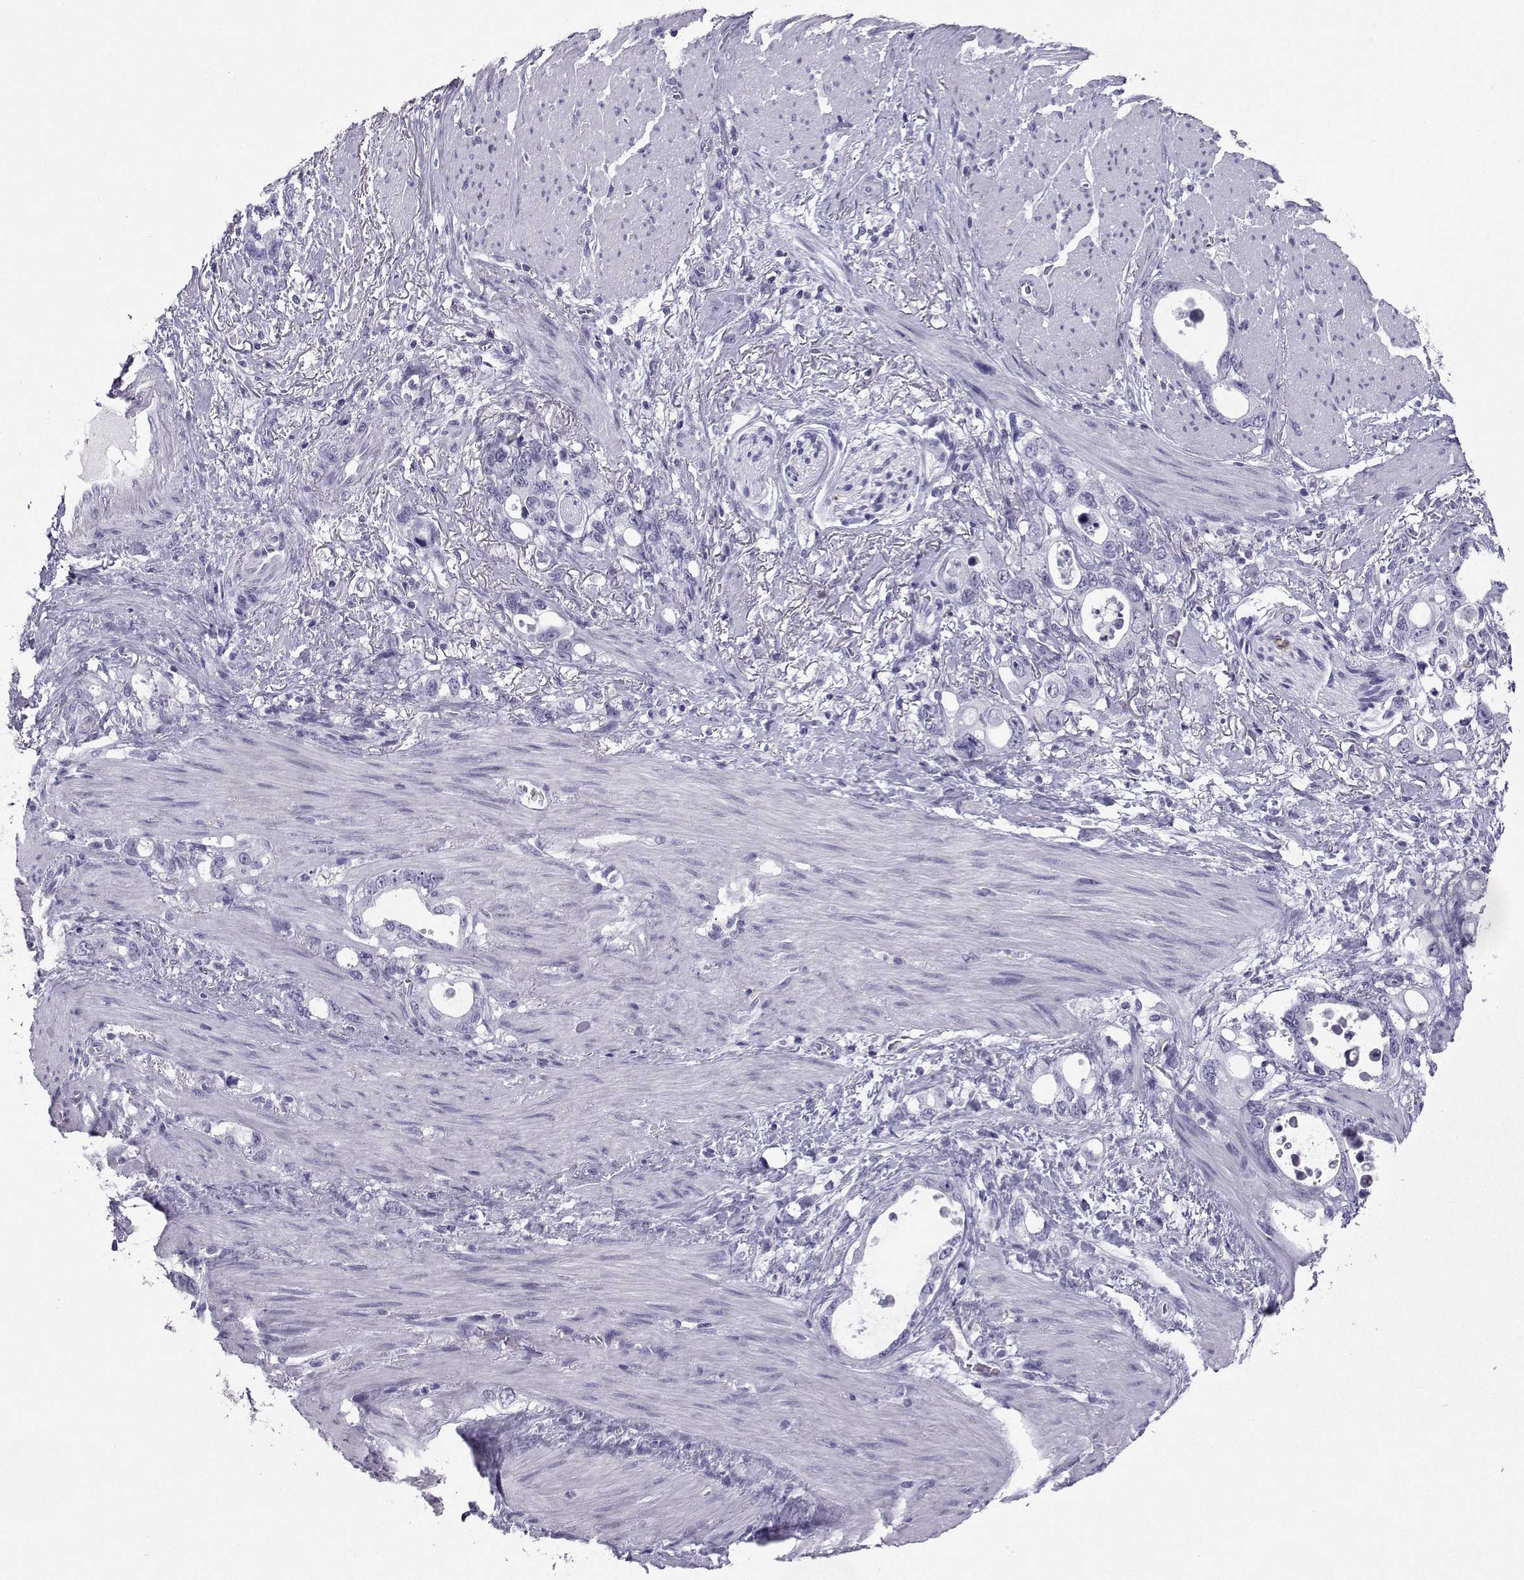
{"staining": {"intensity": "negative", "quantity": "none", "location": "none"}, "tissue": "stomach cancer", "cell_type": "Tumor cells", "image_type": "cancer", "snomed": [{"axis": "morphology", "description": "Adenocarcinoma, NOS"}, {"axis": "topography", "description": "Stomach, upper"}], "caption": "The photomicrograph reveals no significant staining in tumor cells of stomach cancer.", "gene": "SST", "patient": {"sex": "male", "age": 74}}